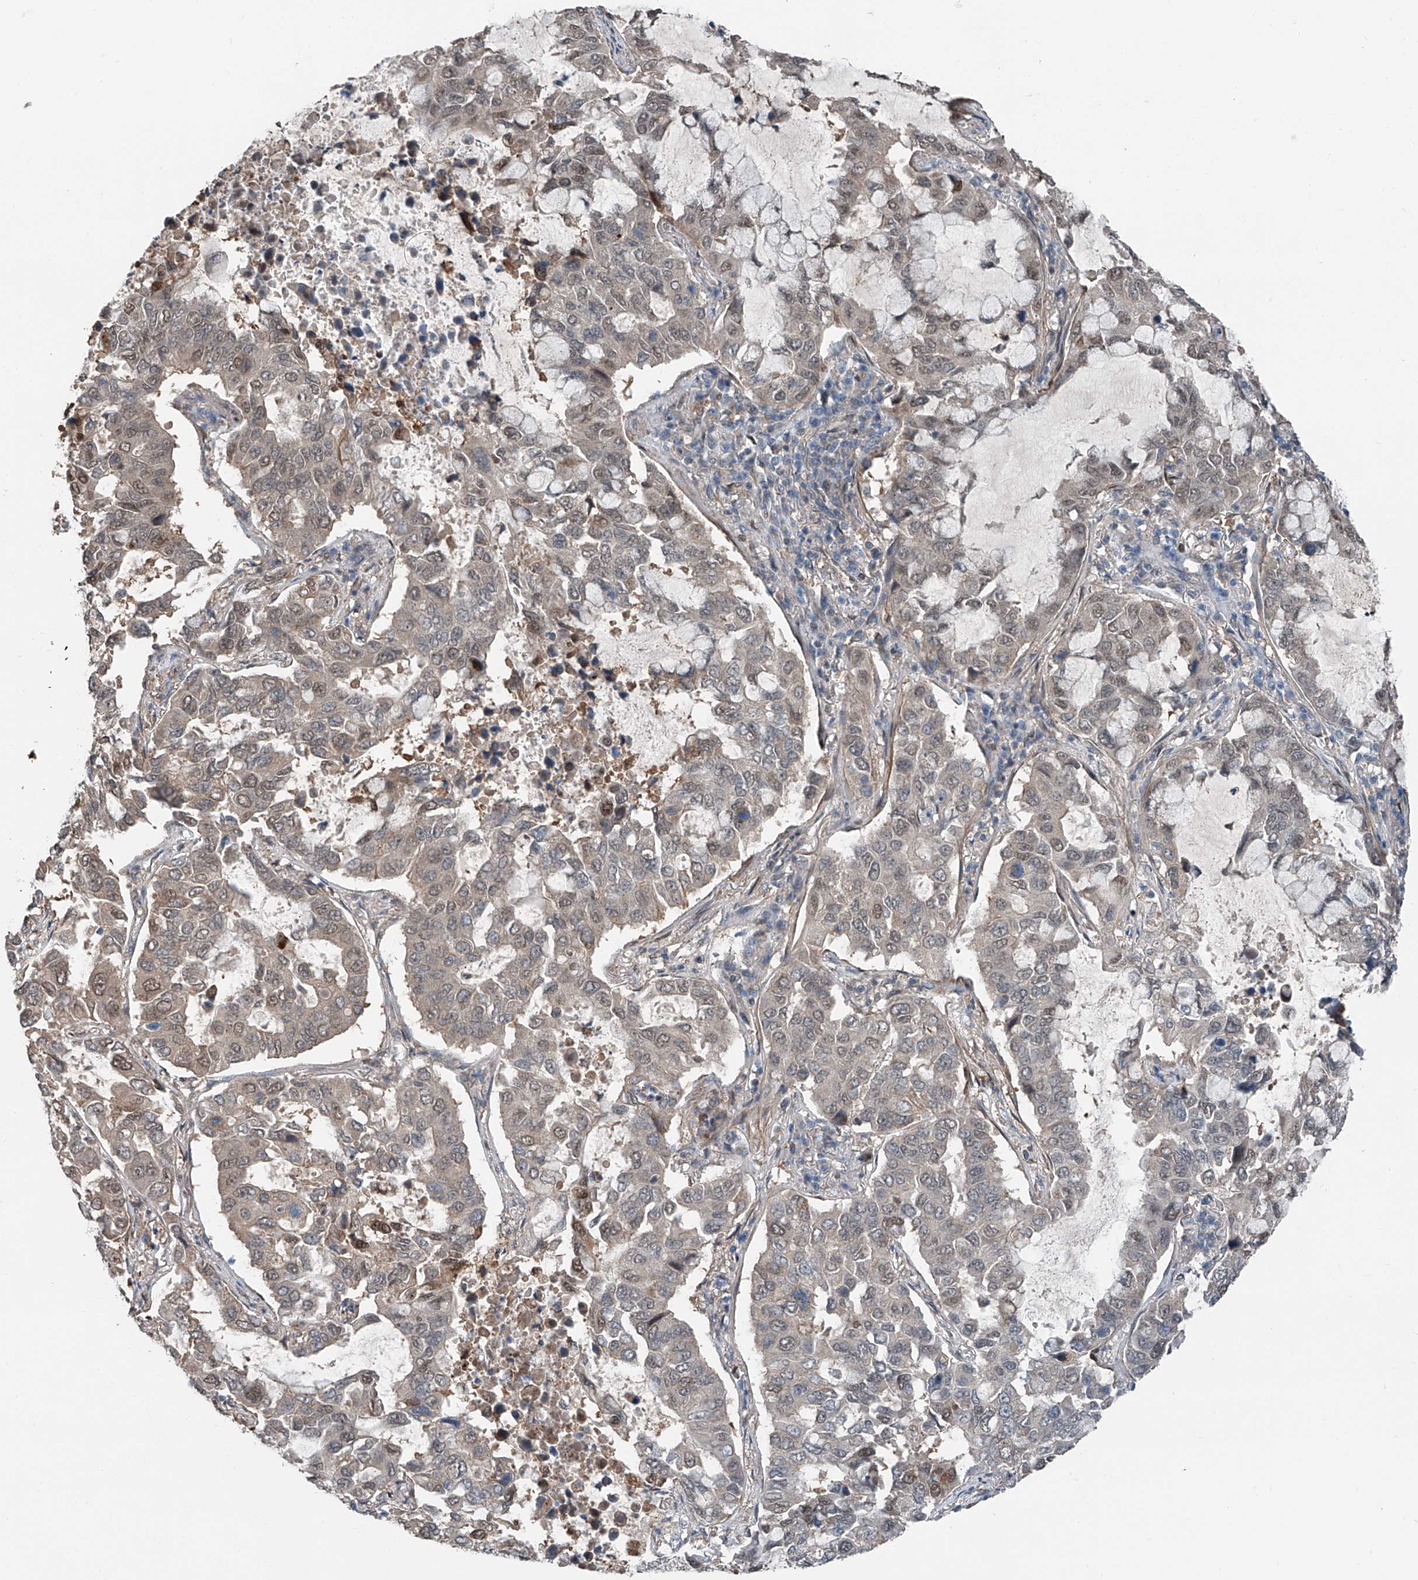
{"staining": {"intensity": "strong", "quantity": "<25%", "location": "cytoplasmic/membranous,nuclear"}, "tissue": "lung cancer", "cell_type": "Tumor cells", "image_type": "cancer", "snomed": [{"axis": "morphology", "description": "Adenocarcinoma, NOS"}, {"axis": "topography", "description": "Lung"}], "caption": "This histopathology image shows adenocarcinoma (lung) stained with immunohistochemistry to label a protein in brown. The cytoplasmic/membranous and nuclear of tumor cells show strong positivity for the protein. Nuclei are counter-stained blue.", "gene": "HSPA6", "patient": {"sex": "male", "age": 64}}